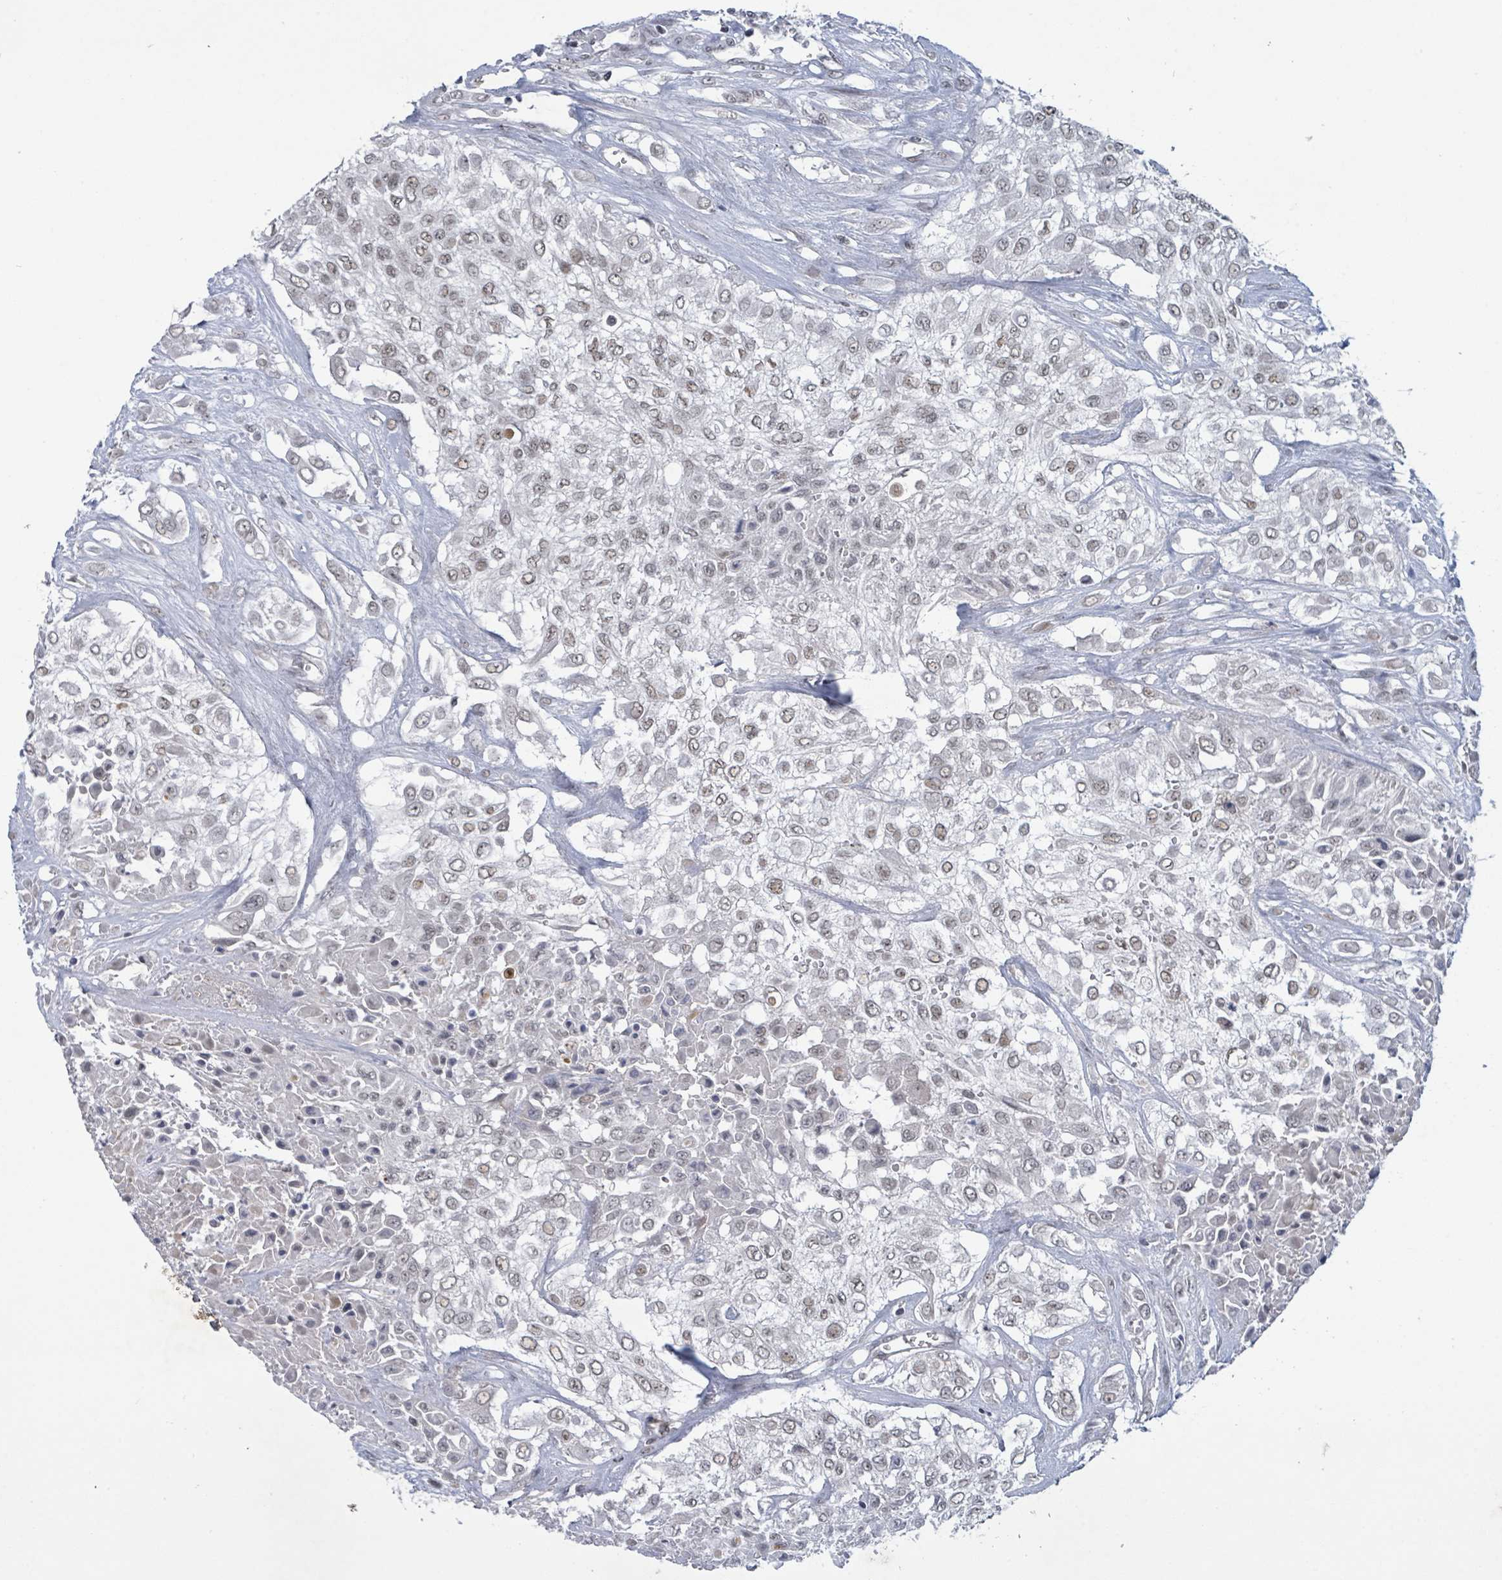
{"staining": {"intensity": "weak", "quantity": ">75%", "location": "nuclear"}, "tissue": "urothelial cancer", "cell_type": "Tumor cells", "image_type": "cancer", "snomed": [{"axis": "morphology", "description": "Urothelial carcinoma, High grade"}, {"axis": "topography", "description": "Urinary bladder"}], "caption": "Protein staining by immunohistochemistry (IHC) demonstrates weak nuclear positivity in about >75% of tumor cells in urothelial cancer.", "gene": "BANP", "patient": {"sex": "male", "age": 57}}